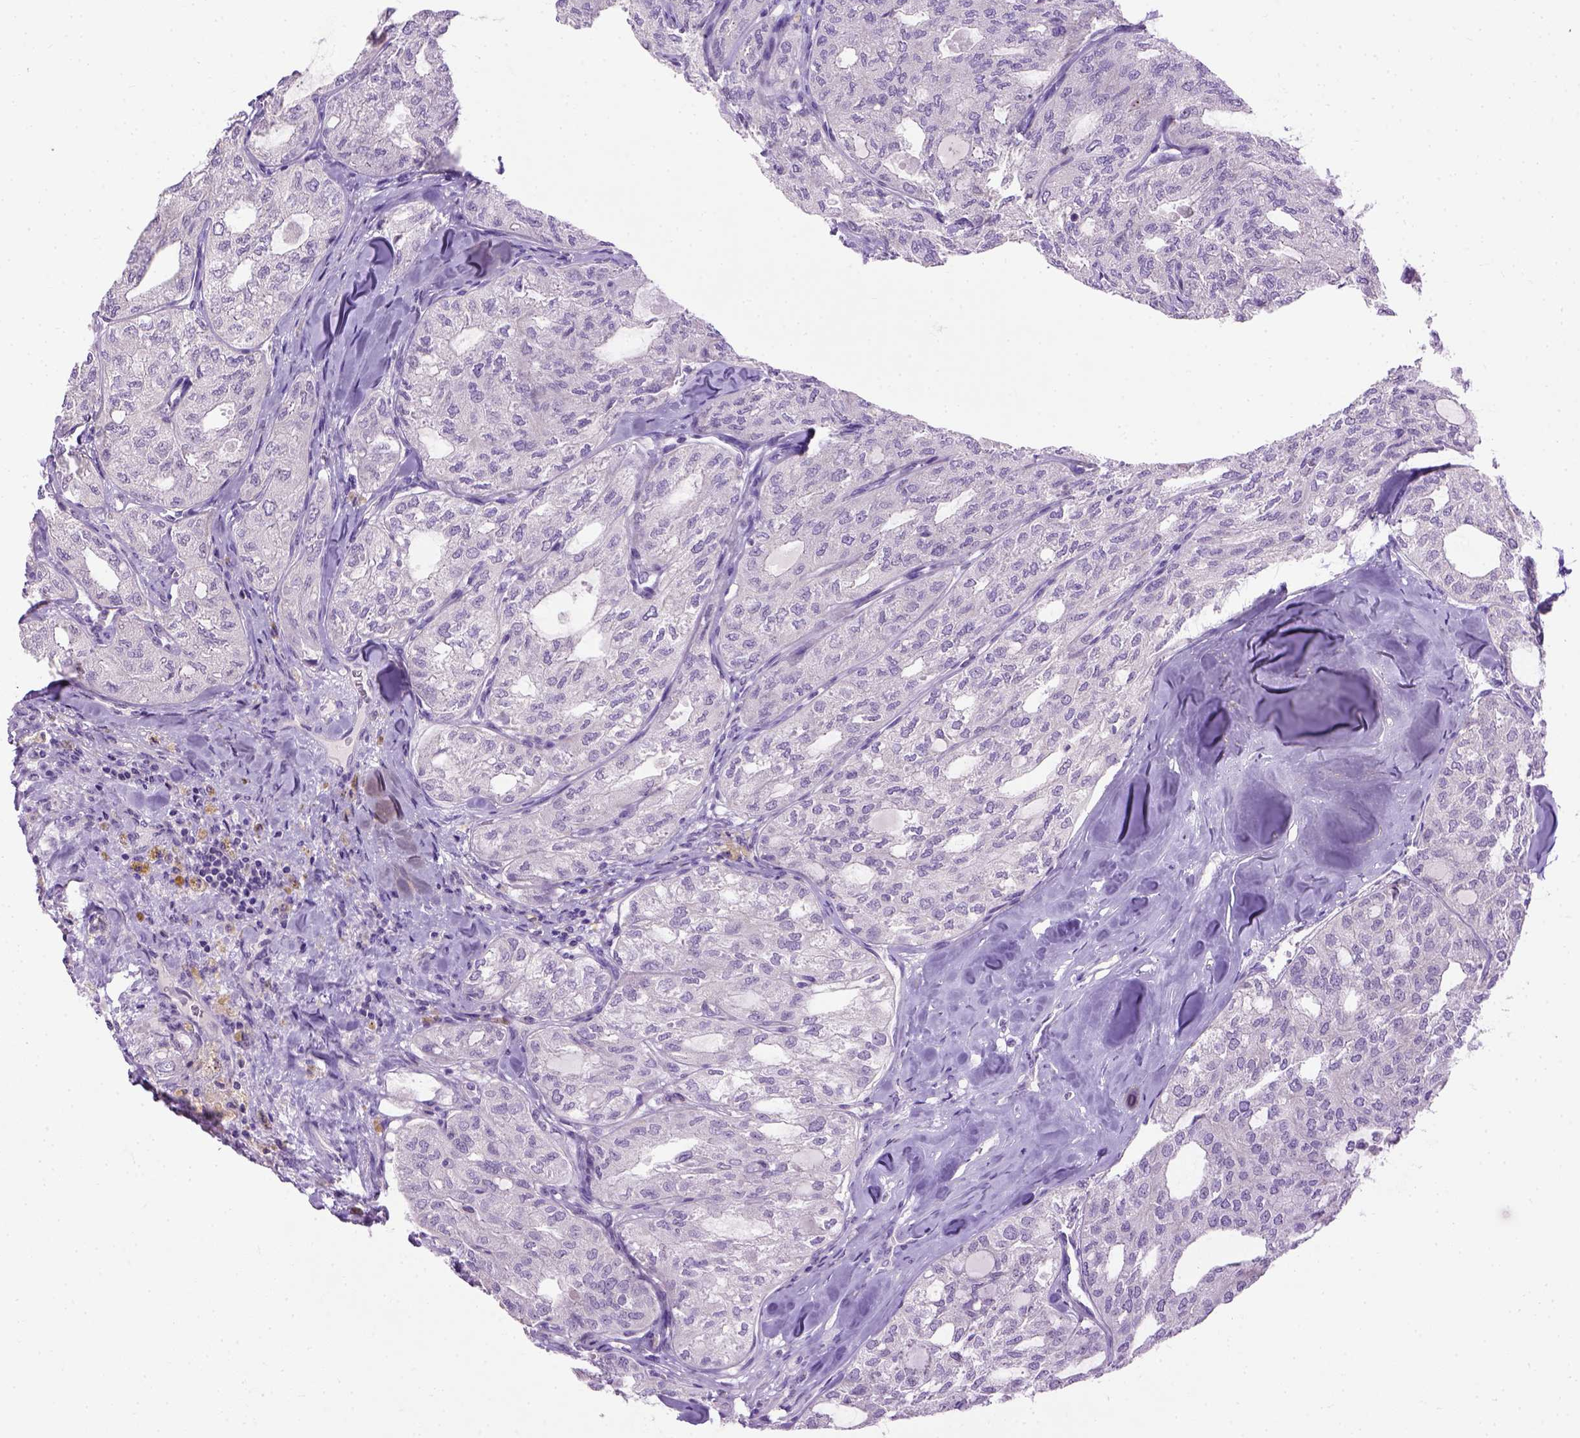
{"staining": {"intensity": "negative", "quantity": "none", "location": "none"}, "tissue": "thyroid cancer", "cell_type": "Tumor cells", "image_type": "cancer", "snomed": [{"axis": "morphology", "description": "Follicular adenoma carcinoma, NOS"}, {"axis": "topography", "description": "Thyroid gland"}], "caption": "A high-resolution micrograph shows IHC staining of thyroid cancer, which reveals no significant expression in tumor cells.", "gene": "UTP4", "patient": {"sex": "male", "age": 75}}